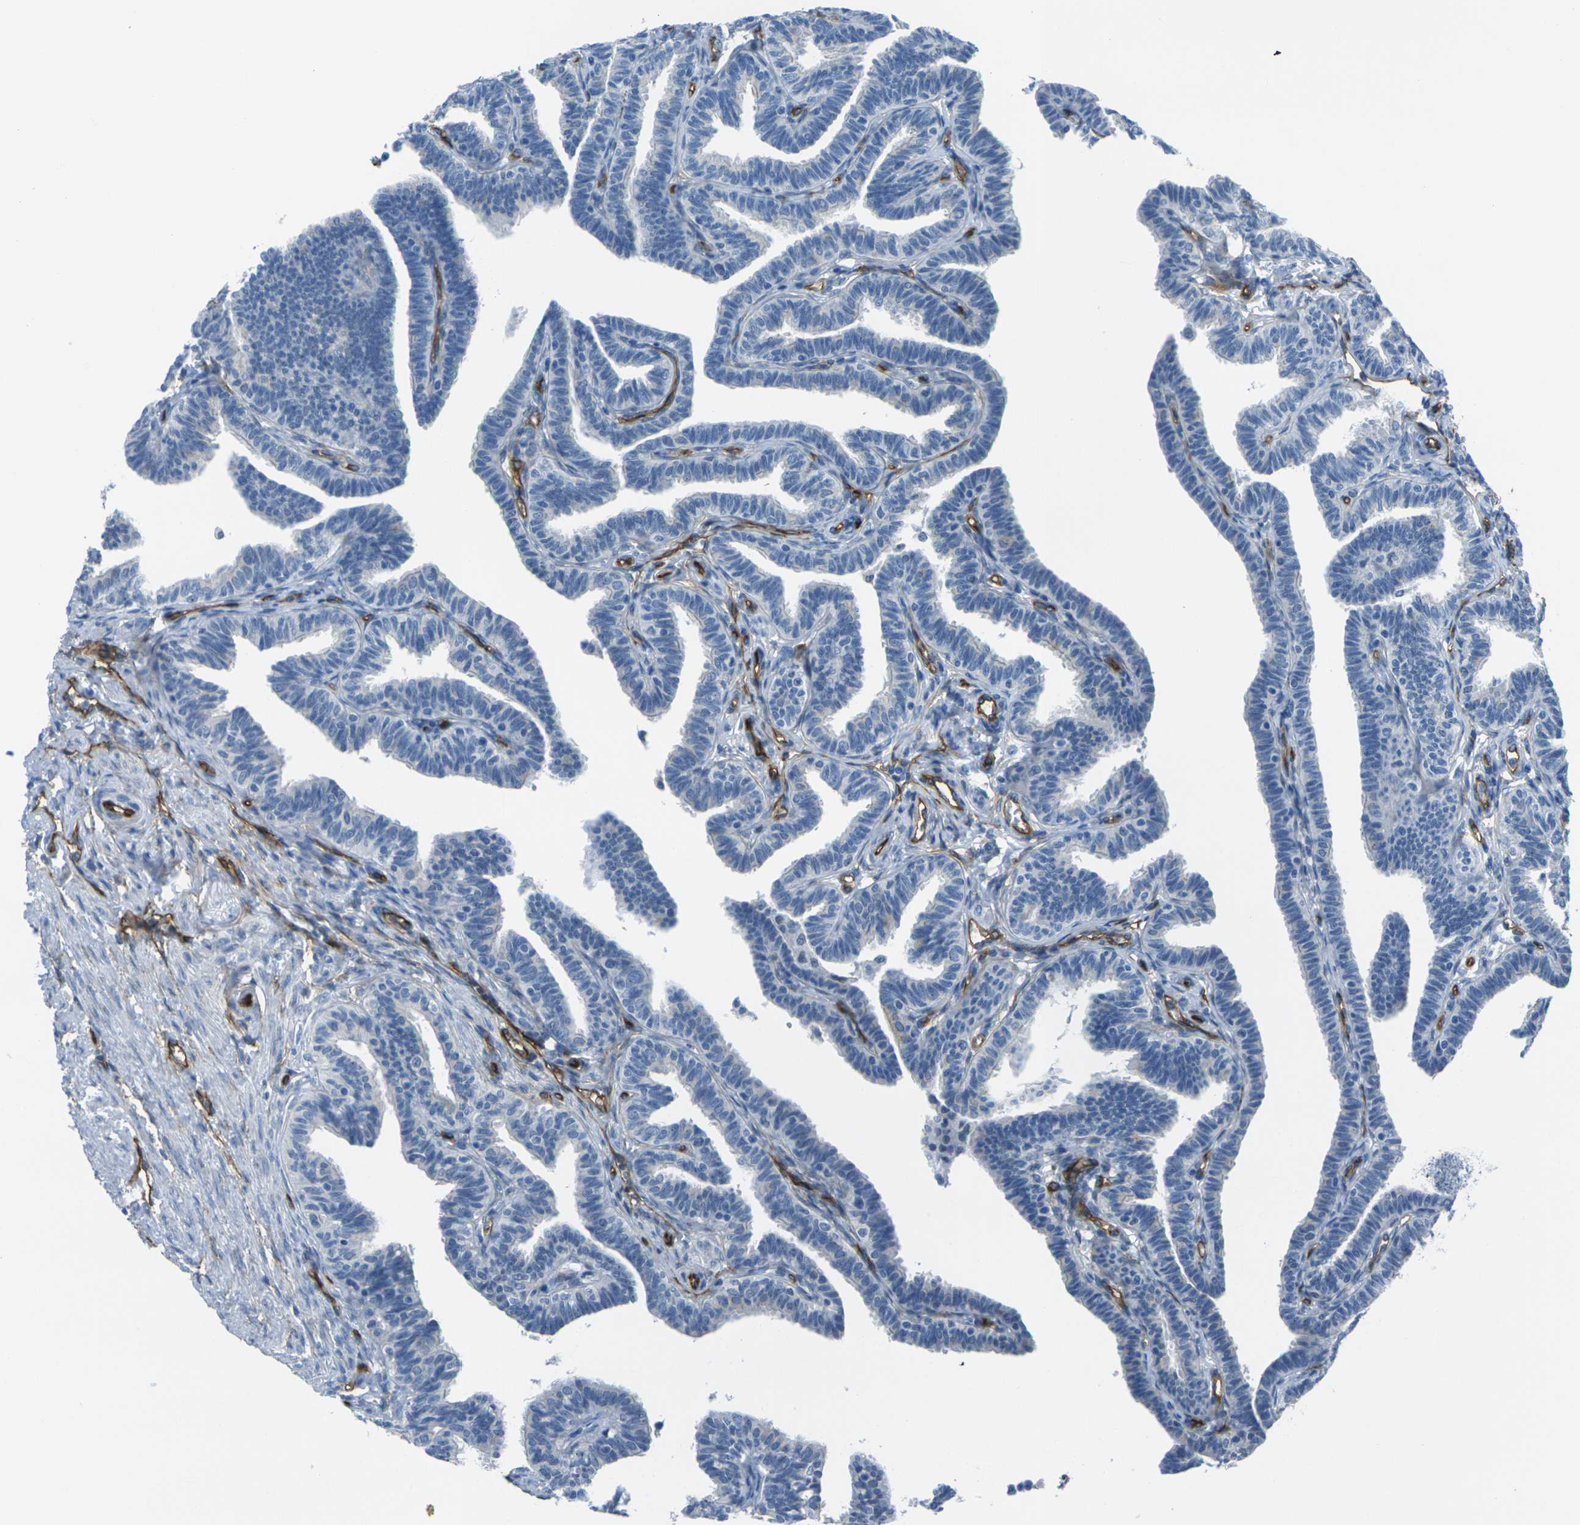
{"staining": {"intensity": "negative", "quantity": "none", "location": "none"}, "tissue": "fallopian tube", "cell_type": "Glandular cells", "image_type": "normal", "snomed": [{"axis": "morphology", "description": "Normal tissue, NOS"}, {"axis": "topography", "description": "Fallopian tube"}, {"axis": "topography", "description": "Ovary"}], "caption": "High magnification brightfield microscopy of unremarkable fallopian tube stained with DAB (3,3'-diaminobenzidine) (brown) and counterstained with hematoxylin (blue): glandular cells show no significant positivity. (Immunohistochemistry (ihc), brightfield microscopy, high magnification).", "gene": "HSPA12B", "patient": {"sex": "female", "age": 23}}